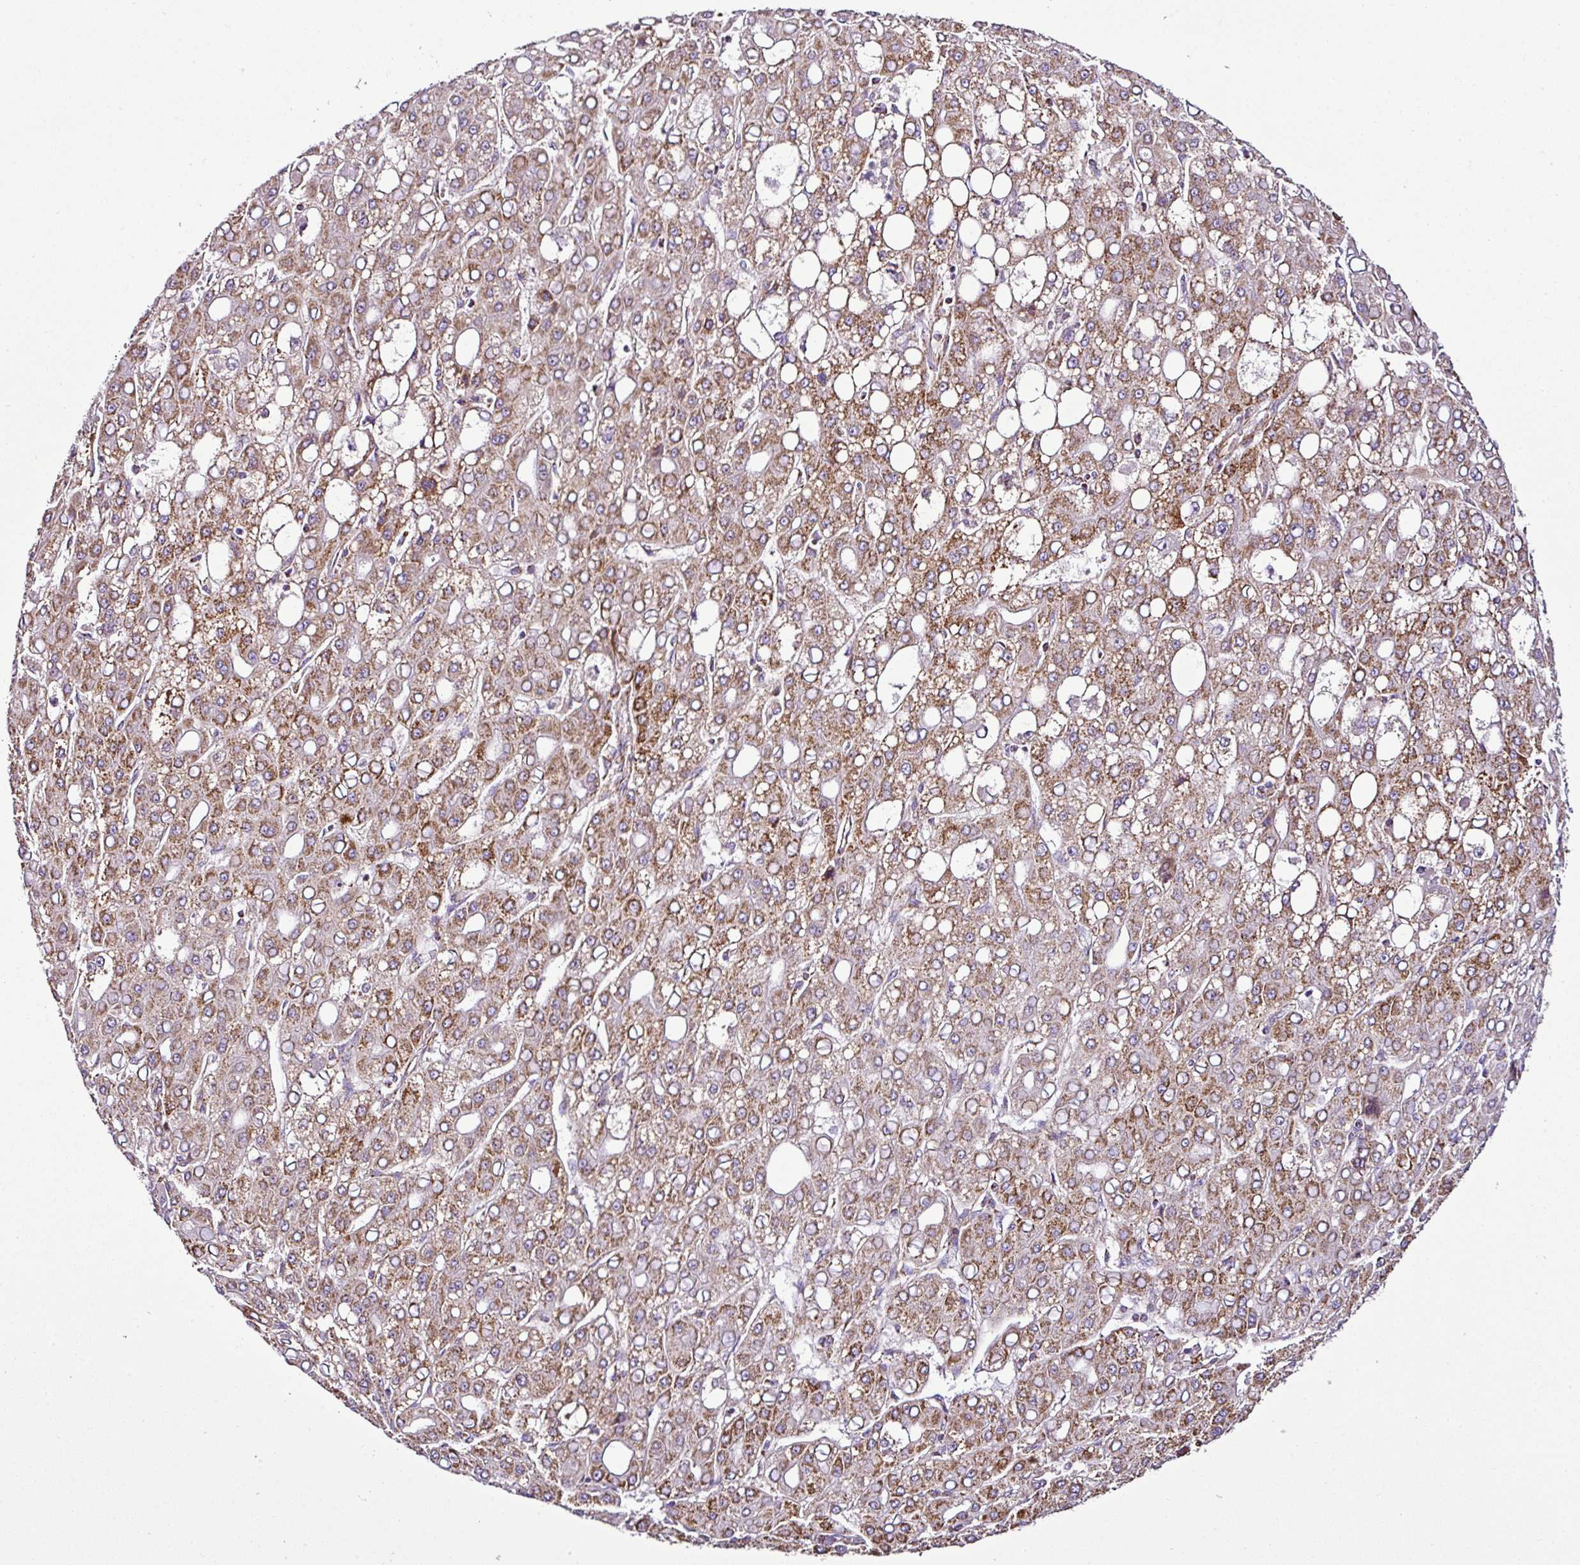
{"staining": {"intensity": "moderate", "quantity": ">75%", "location": "cytoplasmic/membranous"}, "tissue": "liver cancer", "cell_type": "Tumor cells", "image_type": "cancer", "snomed": [{"axis": "morphology", "description": "Carcinoma, Hepatocellular, NOS"}, {"axis": "topography", "description": "Liver"}], "caption": "Brown immunohistochemical staining in hepatocellular carcinoma (liver) displays moderate cytoplasmic/membranous positivity in approximately >75% of tumor cells. (IHC, brightfield microscopy, high magnification).", "gene": "DPAGT1", "patient": {"sex": "male", "age": 65}}